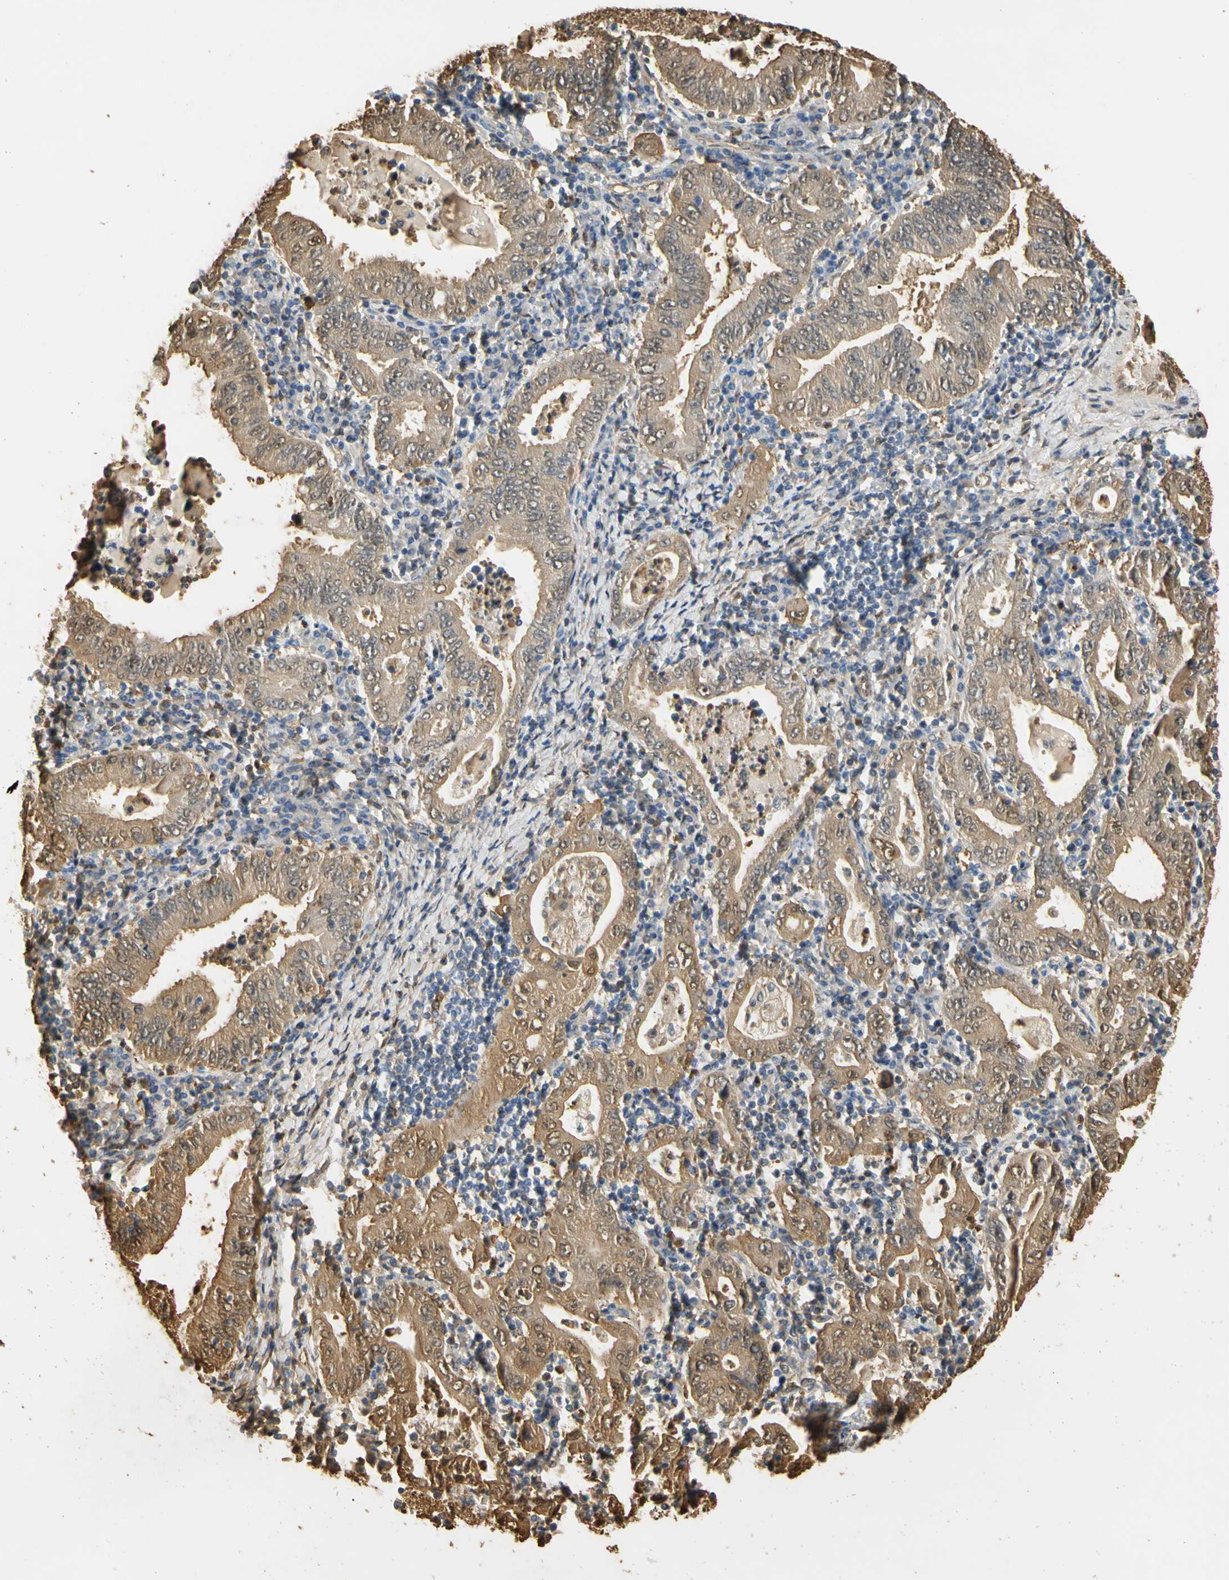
{"staining": {"intensity": "moderate", "quantity": ">75%", "location": "cytoplasmic/membranous"}, "tissue": "stomach cancer", "cell_type": "Tumor cells", "image_type": "cancer", "snomed": [{"axis": "morphology", "description": "Normal tissue, NOS"}, {"axis": "morphology", "description": "Adenocarcinoma, NOS"}, {"axis": "topography", "description": "Esophagus"}, {"axis": "topography", "description": "Stomach, upper"}, {"axis": "topography", "description": "Peripheral nerve tissue"}], "caption": "IHC (DAB (3,3'-diaminobenzidine)) staining of human stomach cancer (adenocarcinoma) shows moderate cytoplasmic/membranous protein positivity in about >75% of tumor cells.", "gene": "S100A6", "patient": {"sex": "male", "age": 62}}